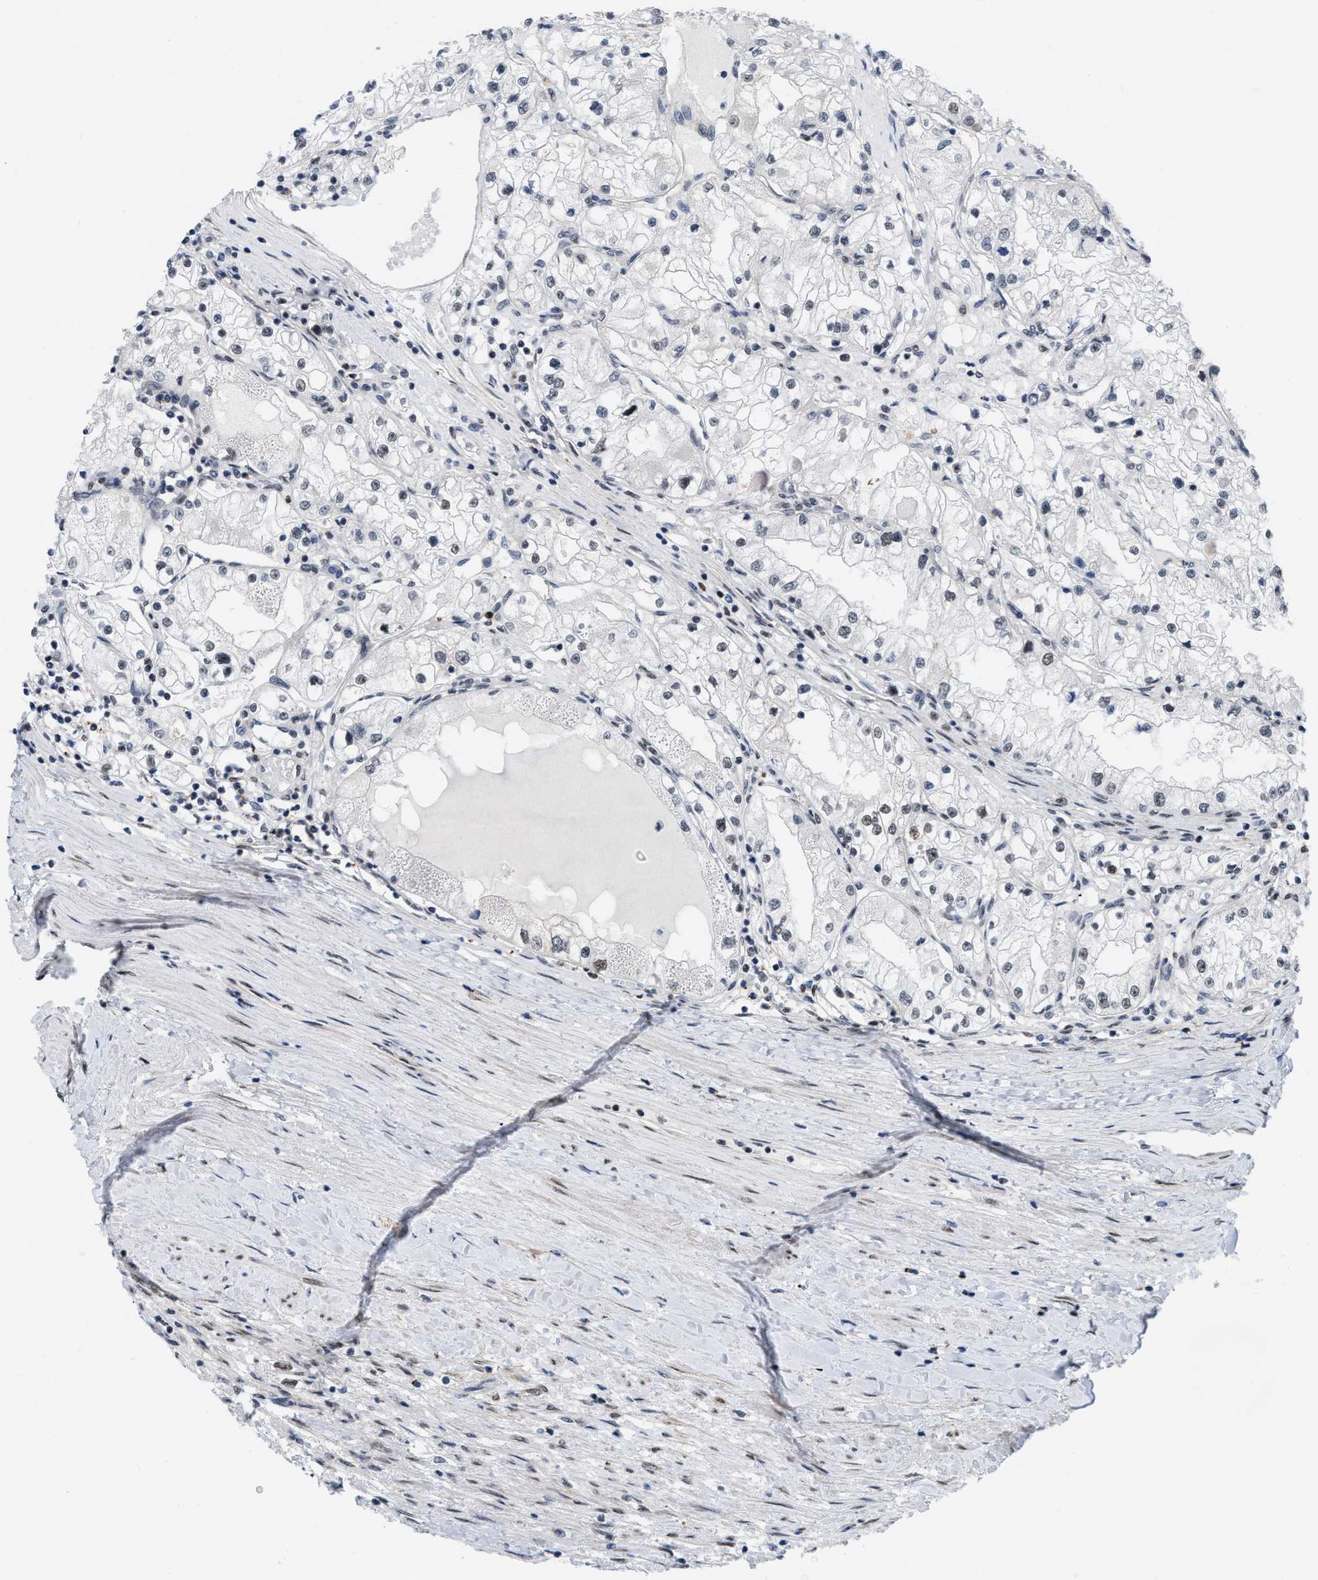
{"staining": {"intensity": "weak", "quantity": "<25%", "location": "nuclear"}, "tissue": "renal cancer", "cell_type": "Tumor cells", "image_type": "cancer", "snomed": [{"axis": "morphology", "description": "Adenocarcinoma, NOS"}, {"axis": "topography", "description": "Kidney"}], "caption": "A micrograph of renal adenocarcinoma stained for a protein exhibits no brown staining in tumor cells.", "gene": "MIER1", "patient": {"sex": "male", "age": 68}}